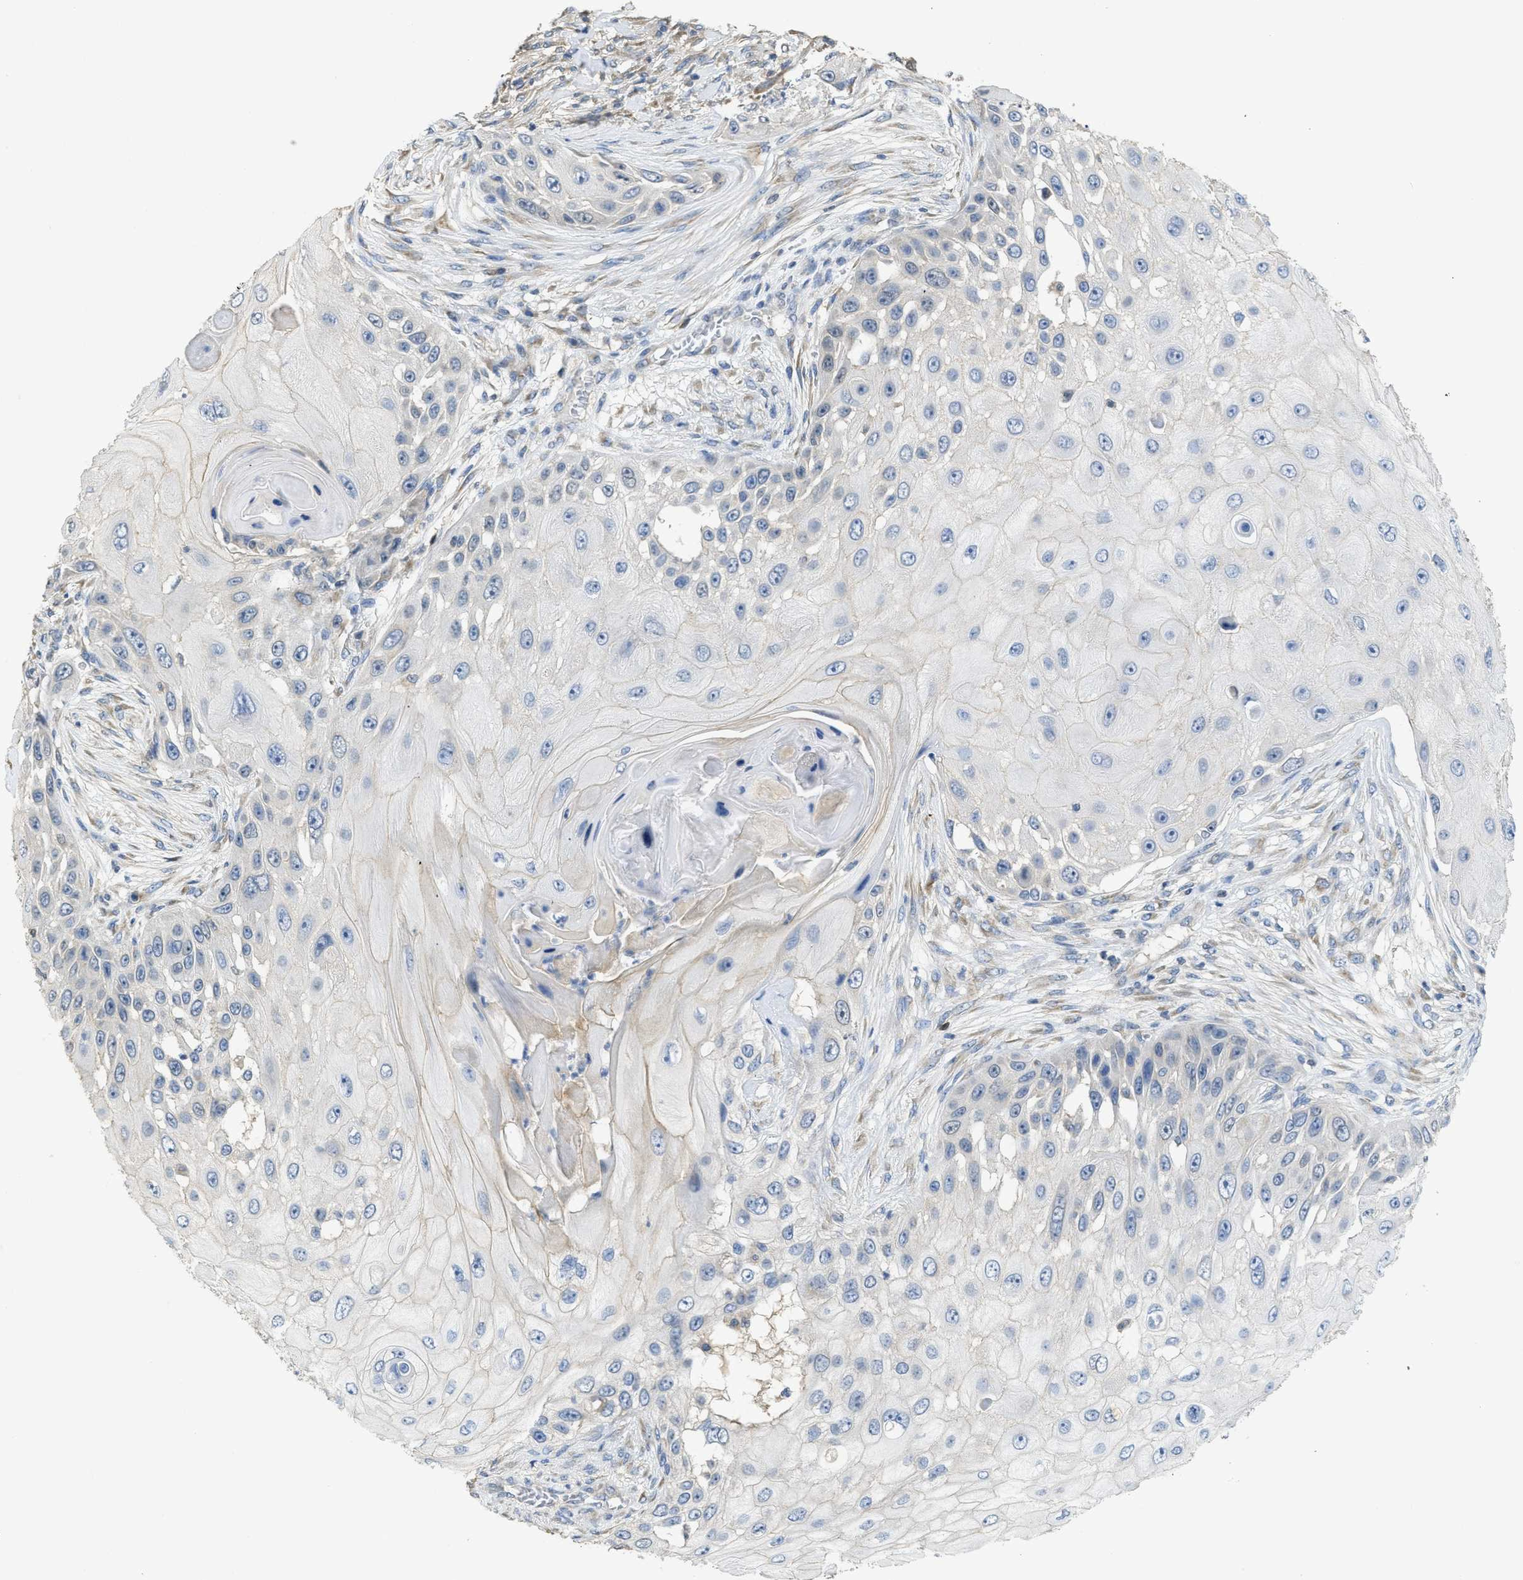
{"staining": {"intensity": "negative", "quantity": "none", "location": "none"}, "tissue": "skin cancer", "cell_type": "Tumor cells", "image_type": "cancer", "snomed": [{"axis": "morphology", "description": "Squamous cell carcinoma, NOS"}, {"axis": "topography", "description": "Skin"}], "caption": "High magnification brightfield microscopy of skin cancer (squamous cell carcinoma) stained with DAB (3,3'-diaminobenzidine) (brown) and counterstained with hematoxylin (blue): tumor cells show no significant positivity.", "gene": "SFXN2", "patient": {"sex": "female", "age": 44}}